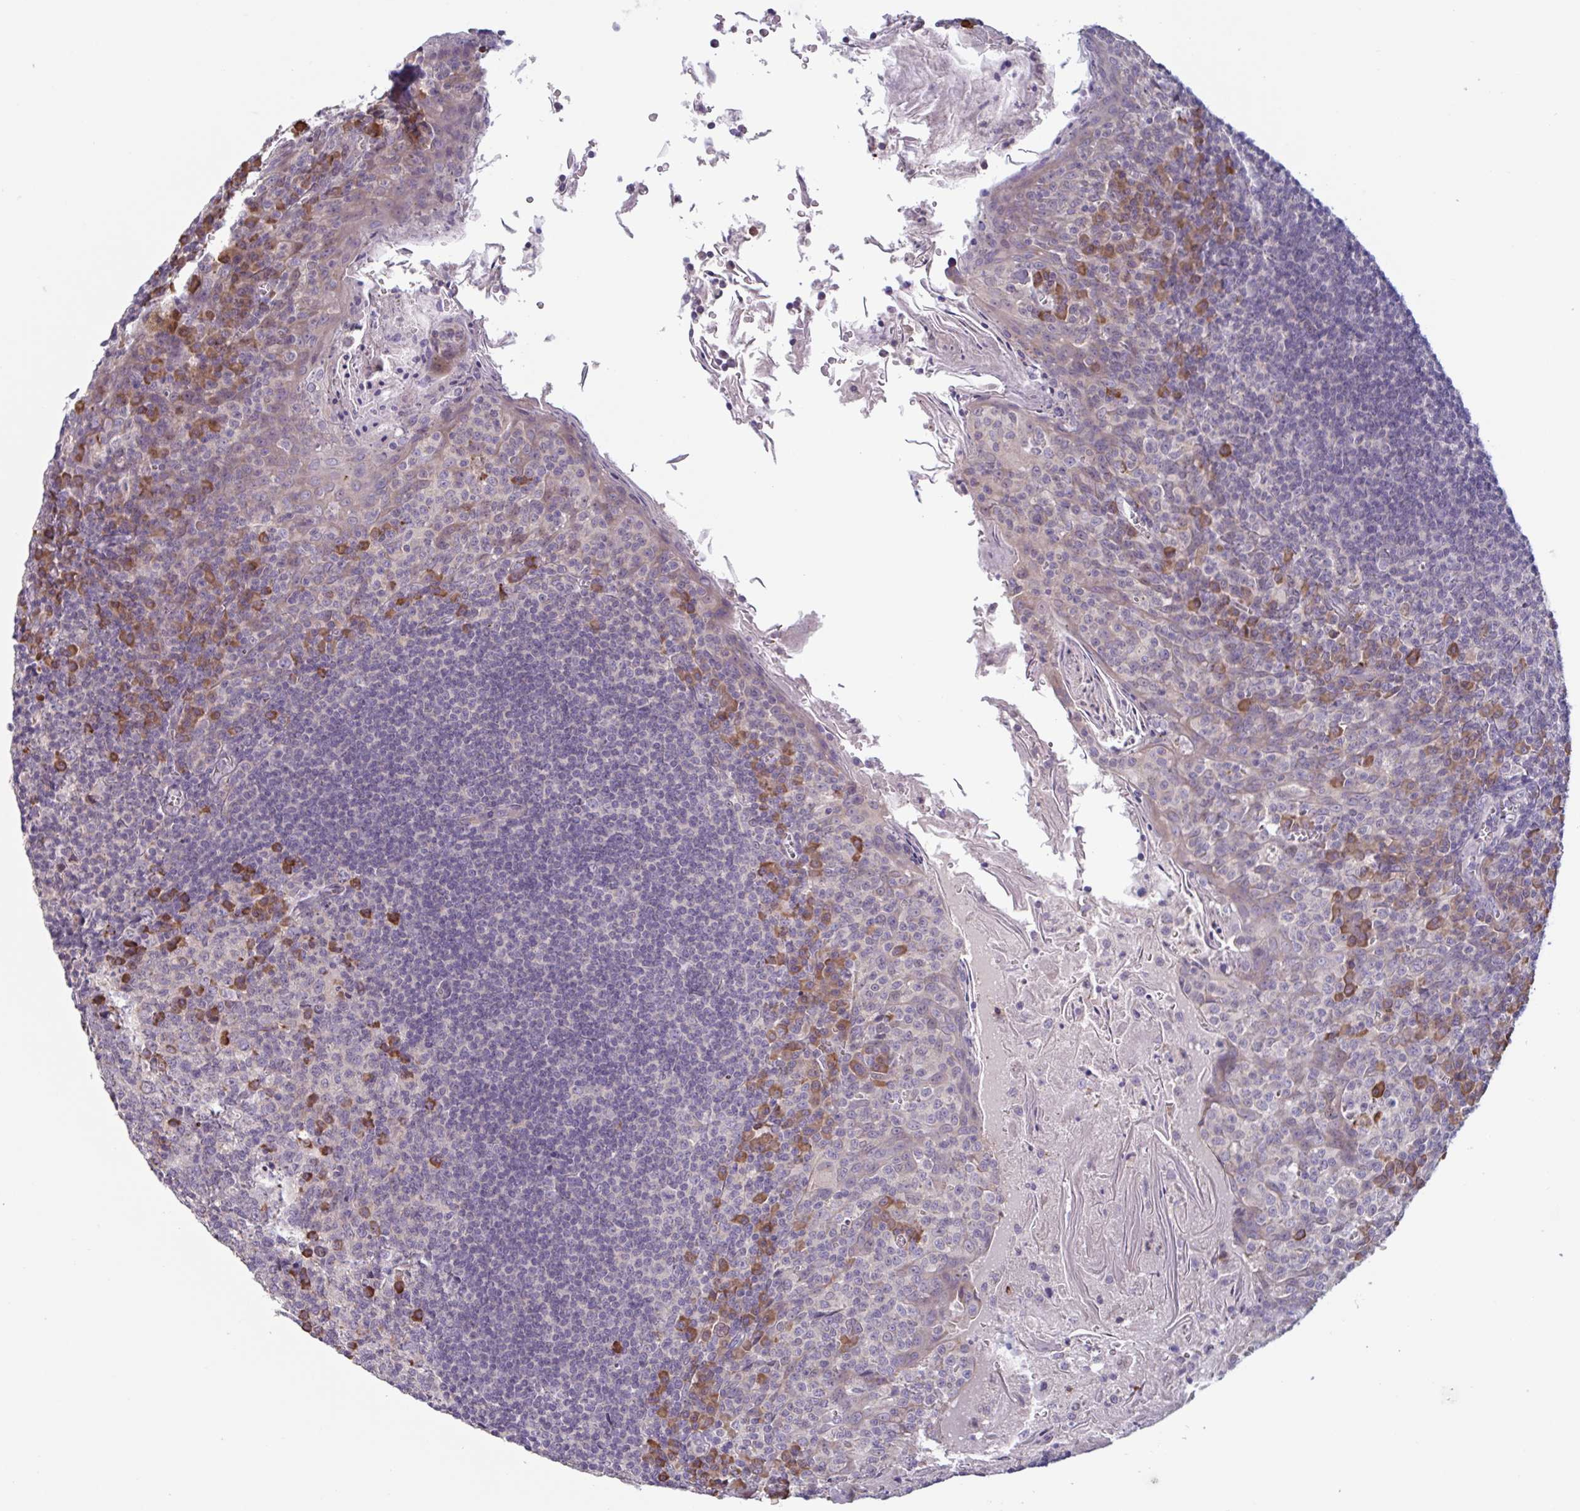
{"staining": {"intensity": "moderate", "quantity": "<25%", "location": "cytoplasmic/membranous"}, "tissue": "tonsil", "cell_type": "Germinal center cells", "image_type": "normal", "snomed": [{"axis": "morphology", "description": "Normal tissue, NOS"}, {"axis": "topography", "description": "Tonsil"}], "caption": "A histopathology image of human tonsil stained for a protein demonstrates moderate cytoplasmic/membranous brown staining in germinal center cells. (Brightfield microscopy of DAB IHC at high magnification).", "gene": "CD1E", "patient": {"sex": "male", "age": 27}}